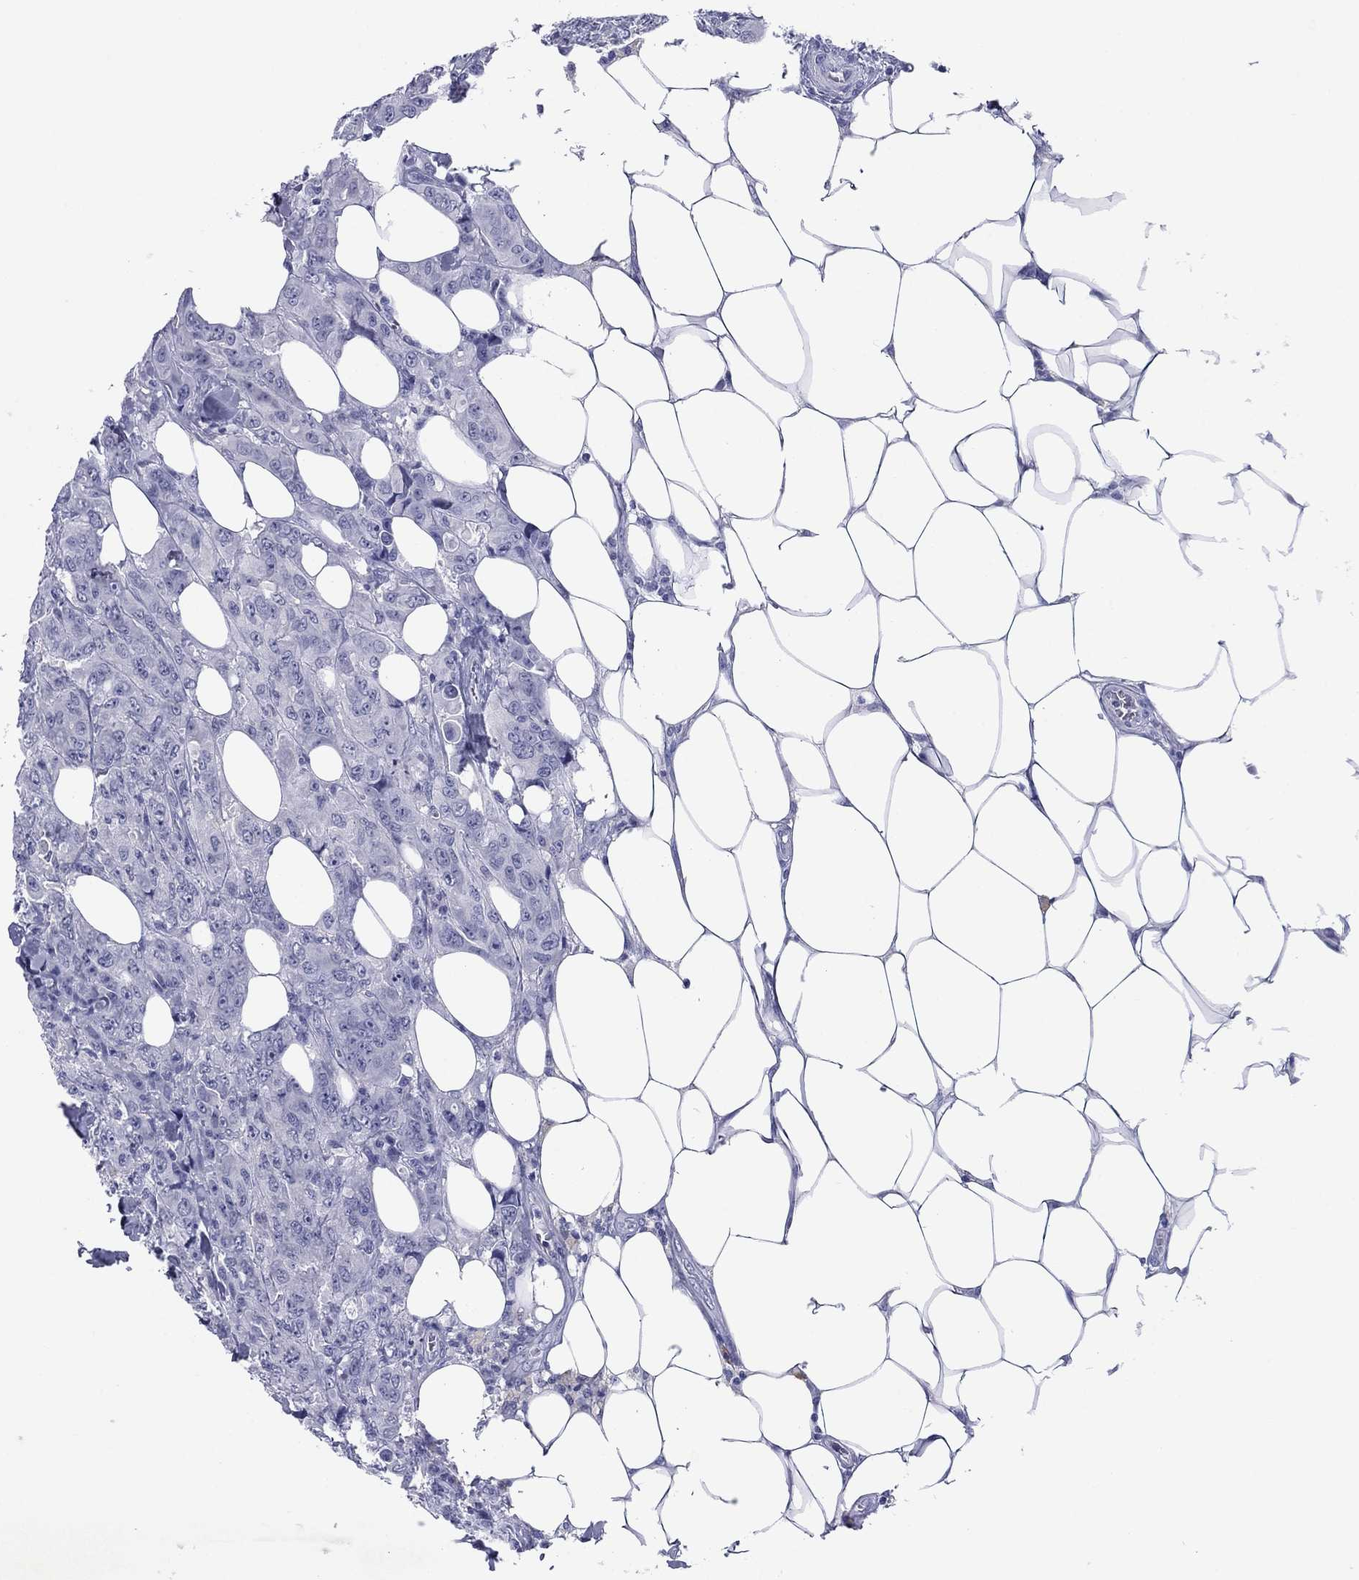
{"staining": {"intensity": "negative", "quantity": "none", "location": "none"}, "tissue": "breast cancer", "cell_type": "Tumor cells", "image_type": "cancer", "snomed": [{"axis": "morphology", "description": "Duct carcinoma"}, {"axis": "topography", "description": "Breast"}], "caption": "Protein analysis of breast cancer (invasive ductal carcinoma) demonstrates no significant expression in tumor cells.", "gene": "TCFL5", "patient": {"sex": "female", "age": 43}}